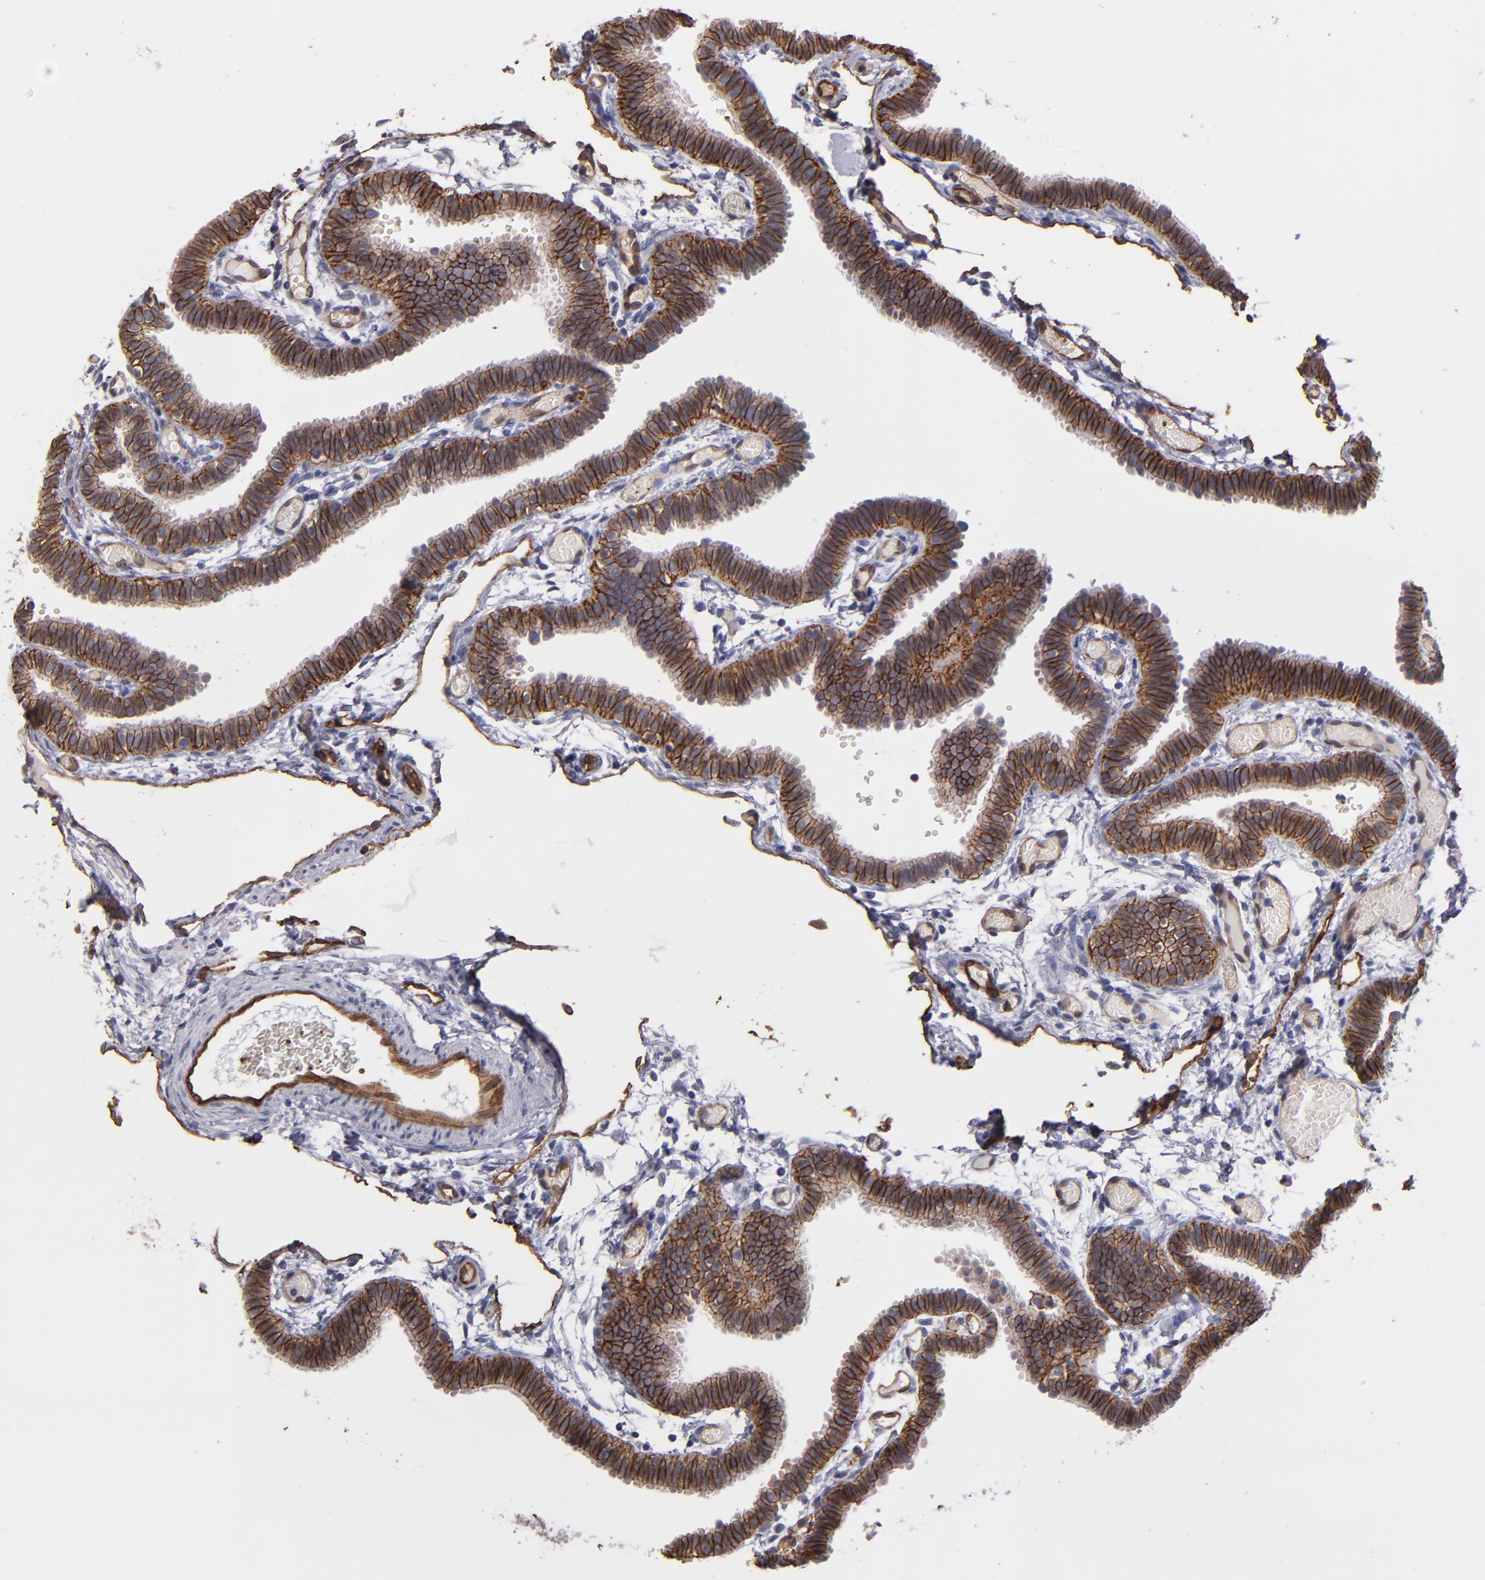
{"staining": {"intensity": "moderate", "quantity": ">75%", "location": "cytoplasmic/membranous"}, "tissue": "fallopian tube", "cell_type": "Glandular cells", "image_type": "normal", "snomed": [{"axis": "morphology", "description": "Normal tissue, NOS"}, {"axis": "topography", "description": "Fallopian tube"}], "caption": "Protein expression analysis of benign fallopian tube reveals moderate cytoplasmic/membranous expression in about >75% of glandular cells.", "gene": "CLDN5", "patient": {"sex": "female", "age": 29}}